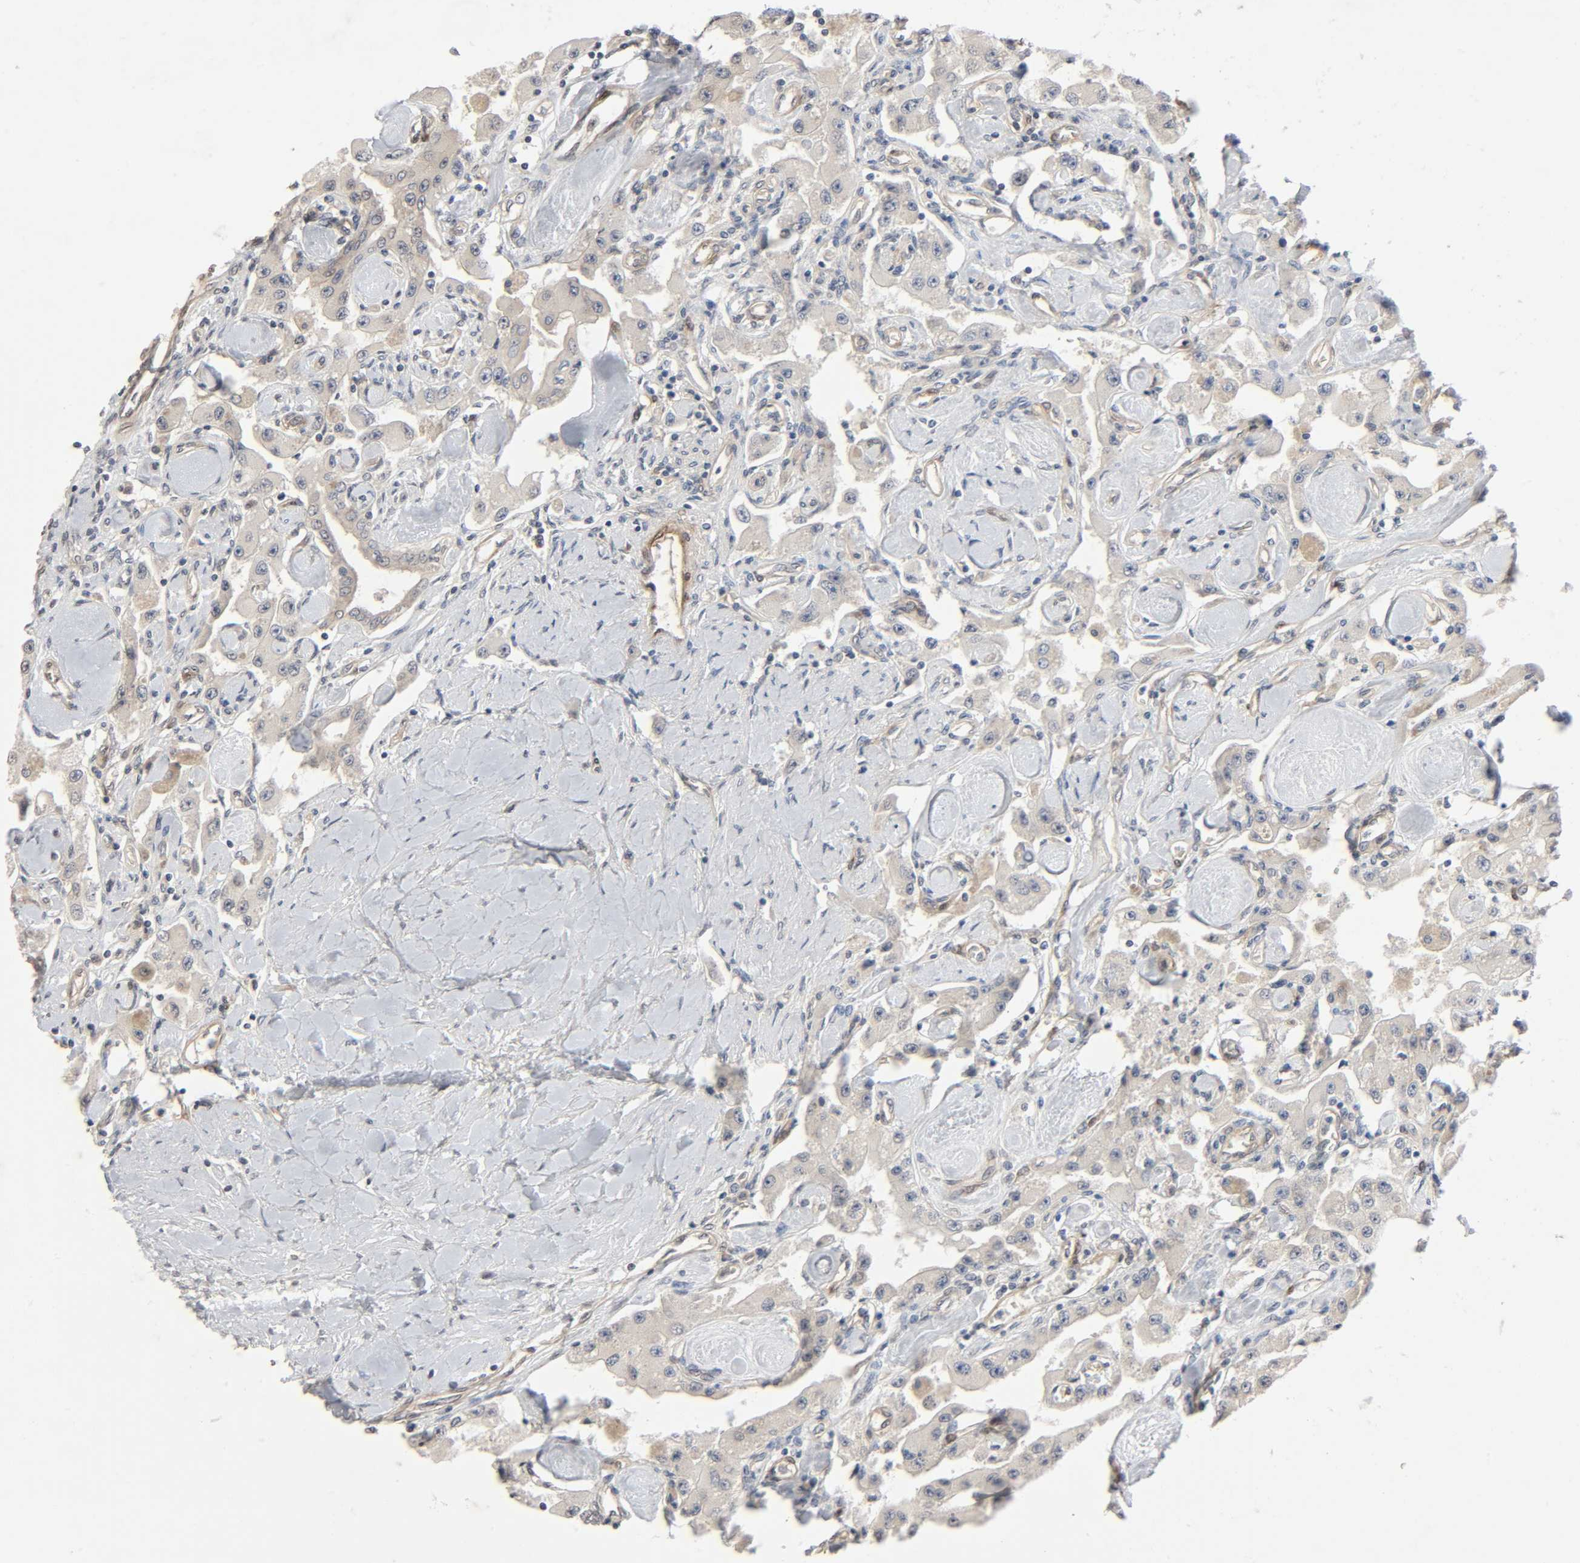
{"staining": {"intensity": "weak", "quantity": "25%-75%", "location": "cytoplasmic/membranous"}, "tissue": "carcinoid", "cell_type": "Tumor cells", "image_type": "cancer", "snomed": [{"axis": "morphology", "description": "Carcinoid, malignant, NOS"}, {"axis": "topography", "description": "Pancreas"}], "caption": "This histopathology image reveals immunohistochemistry (IHC) staining of human carcinoid, with low weak cytoplasmic/membranous expression in about 25%-75% of tumor cells.", "gene": "PTK2", "patient": {"sex": "male", "age": 41}}